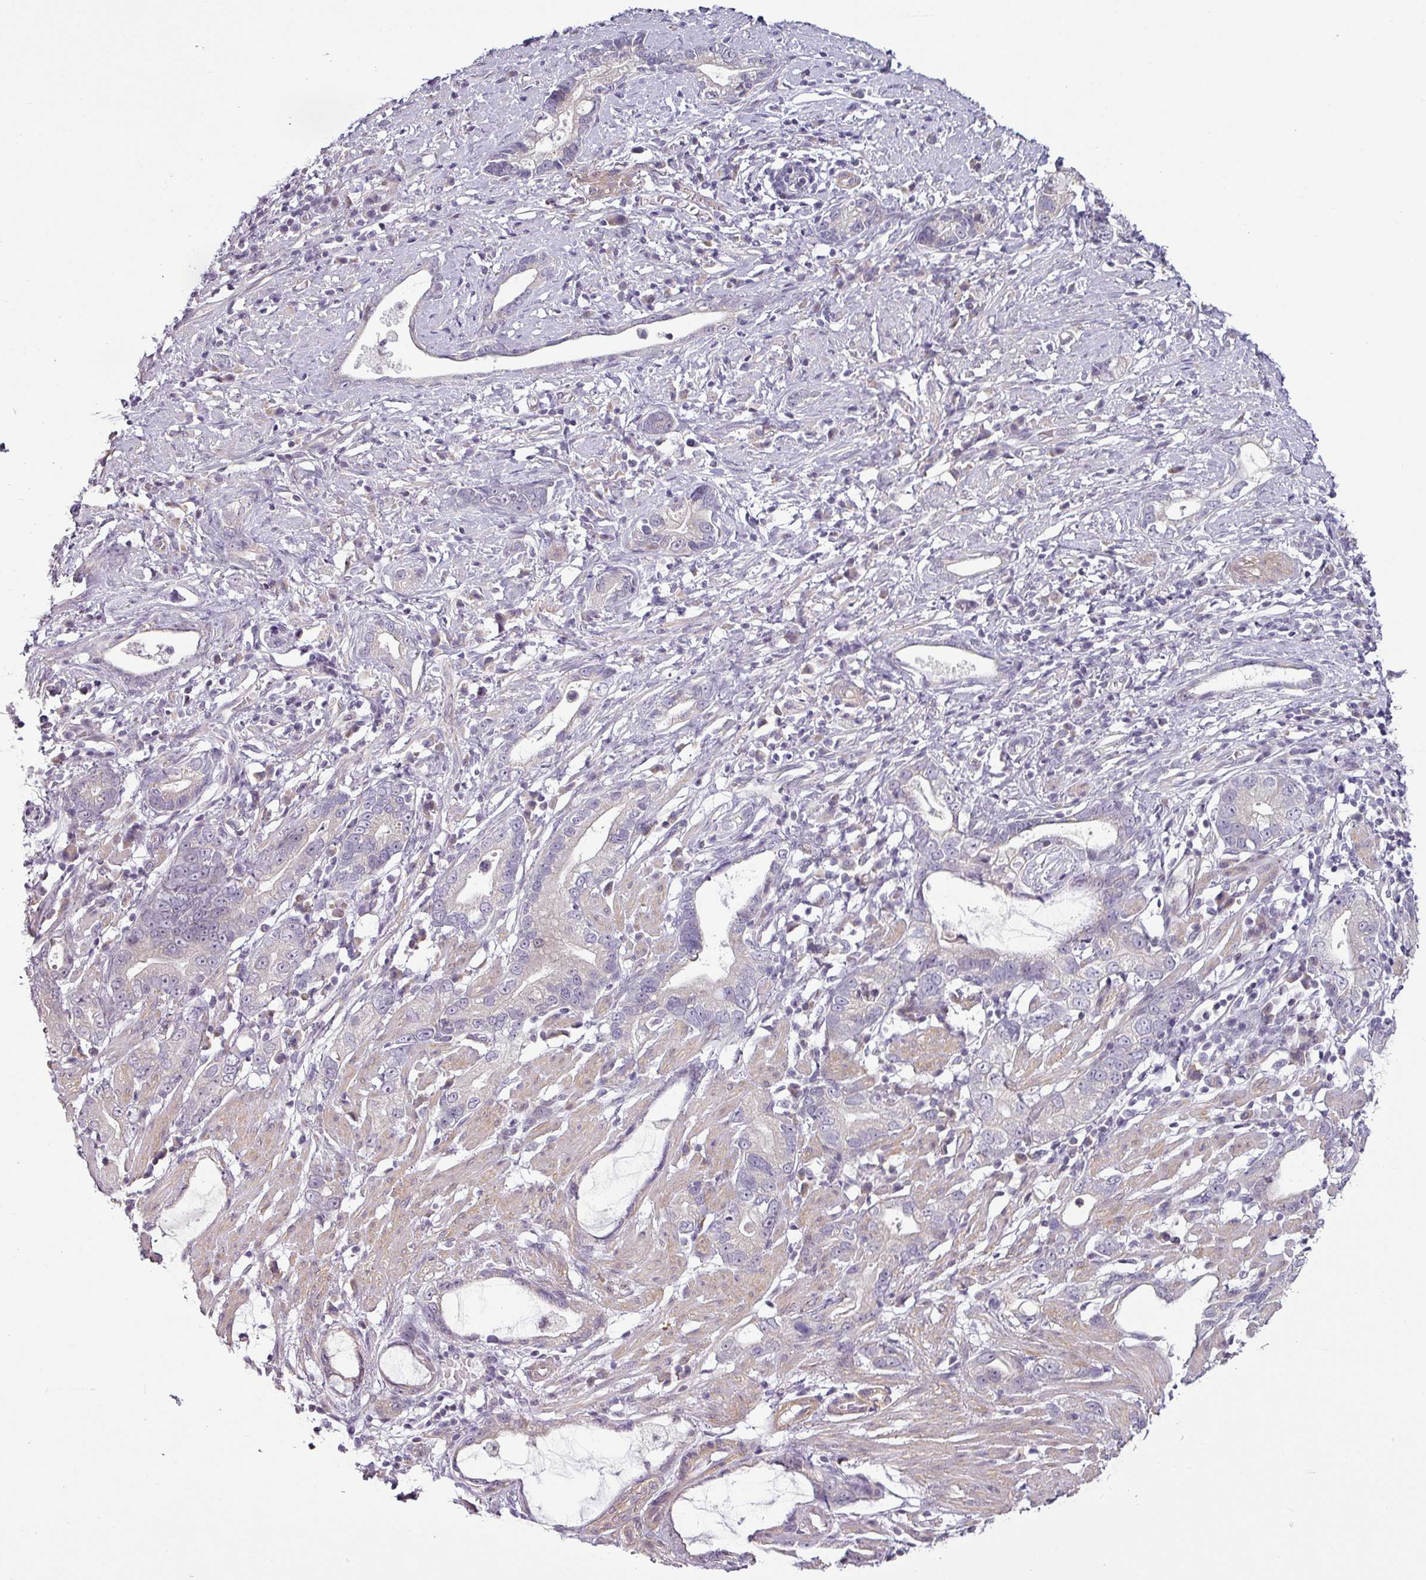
{"staining": {"intensity": "negative", "quantity": "none", "location": "none"}, "tissue": "stomach cancer", "cell_type": "Tumor cells", "image_type": "cancer", "snomed": [{"axis": "morphology", "description": "Adenocarcinoma, NOS"}, {"axis": "topography", "description": "Stomach"}], "caption": "A histopathology image of human stomach adenocarcinoma is negative for staining in tumor cells.", "gene": "OR52D1", "patient": {"sex": "male", "age": 55}}